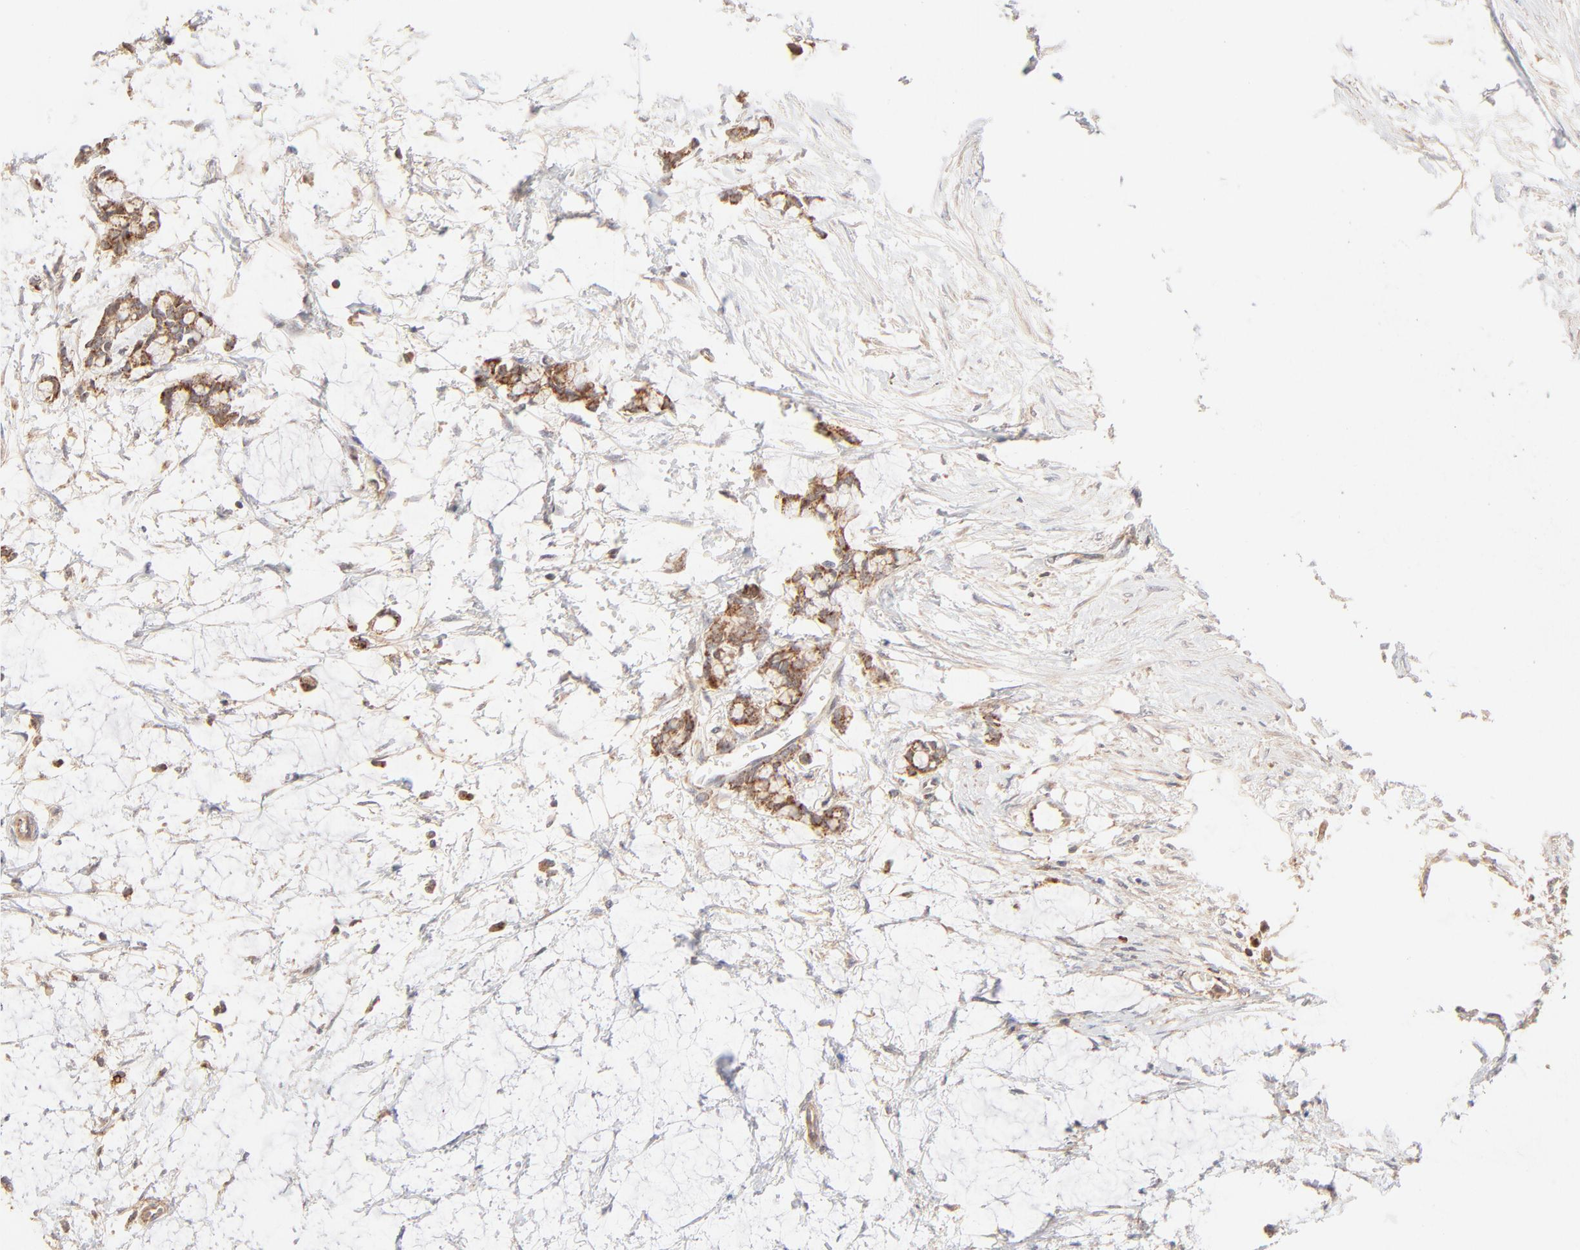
{"staining": {"intensity": "moderate", "quantity": ">75%", "location": "cytoplasmic/membranous"}, "tissue": "colorectal cancer", "cell_type": "Tumor cells", "image_type": "cancer", "snomed": [{"axis": "morphology", "description": "Normal tissue, NOS"}, {"axis": "morphology", "description": "Adenocarcinoma, NOS"}, {"axis": "topography", "description": "Colon"}, {"axis": "topography", "description": "Peripheral nerve tissue"}], "caption": "Adenocarcinoma (colorectal) stained for a protein (brown) shows moderate cytoplasmic/membranous positive expression in approximately >75% of tumor cells.", "gene": "CSPG4", "patient": {"sex": "male", "age": 14}}